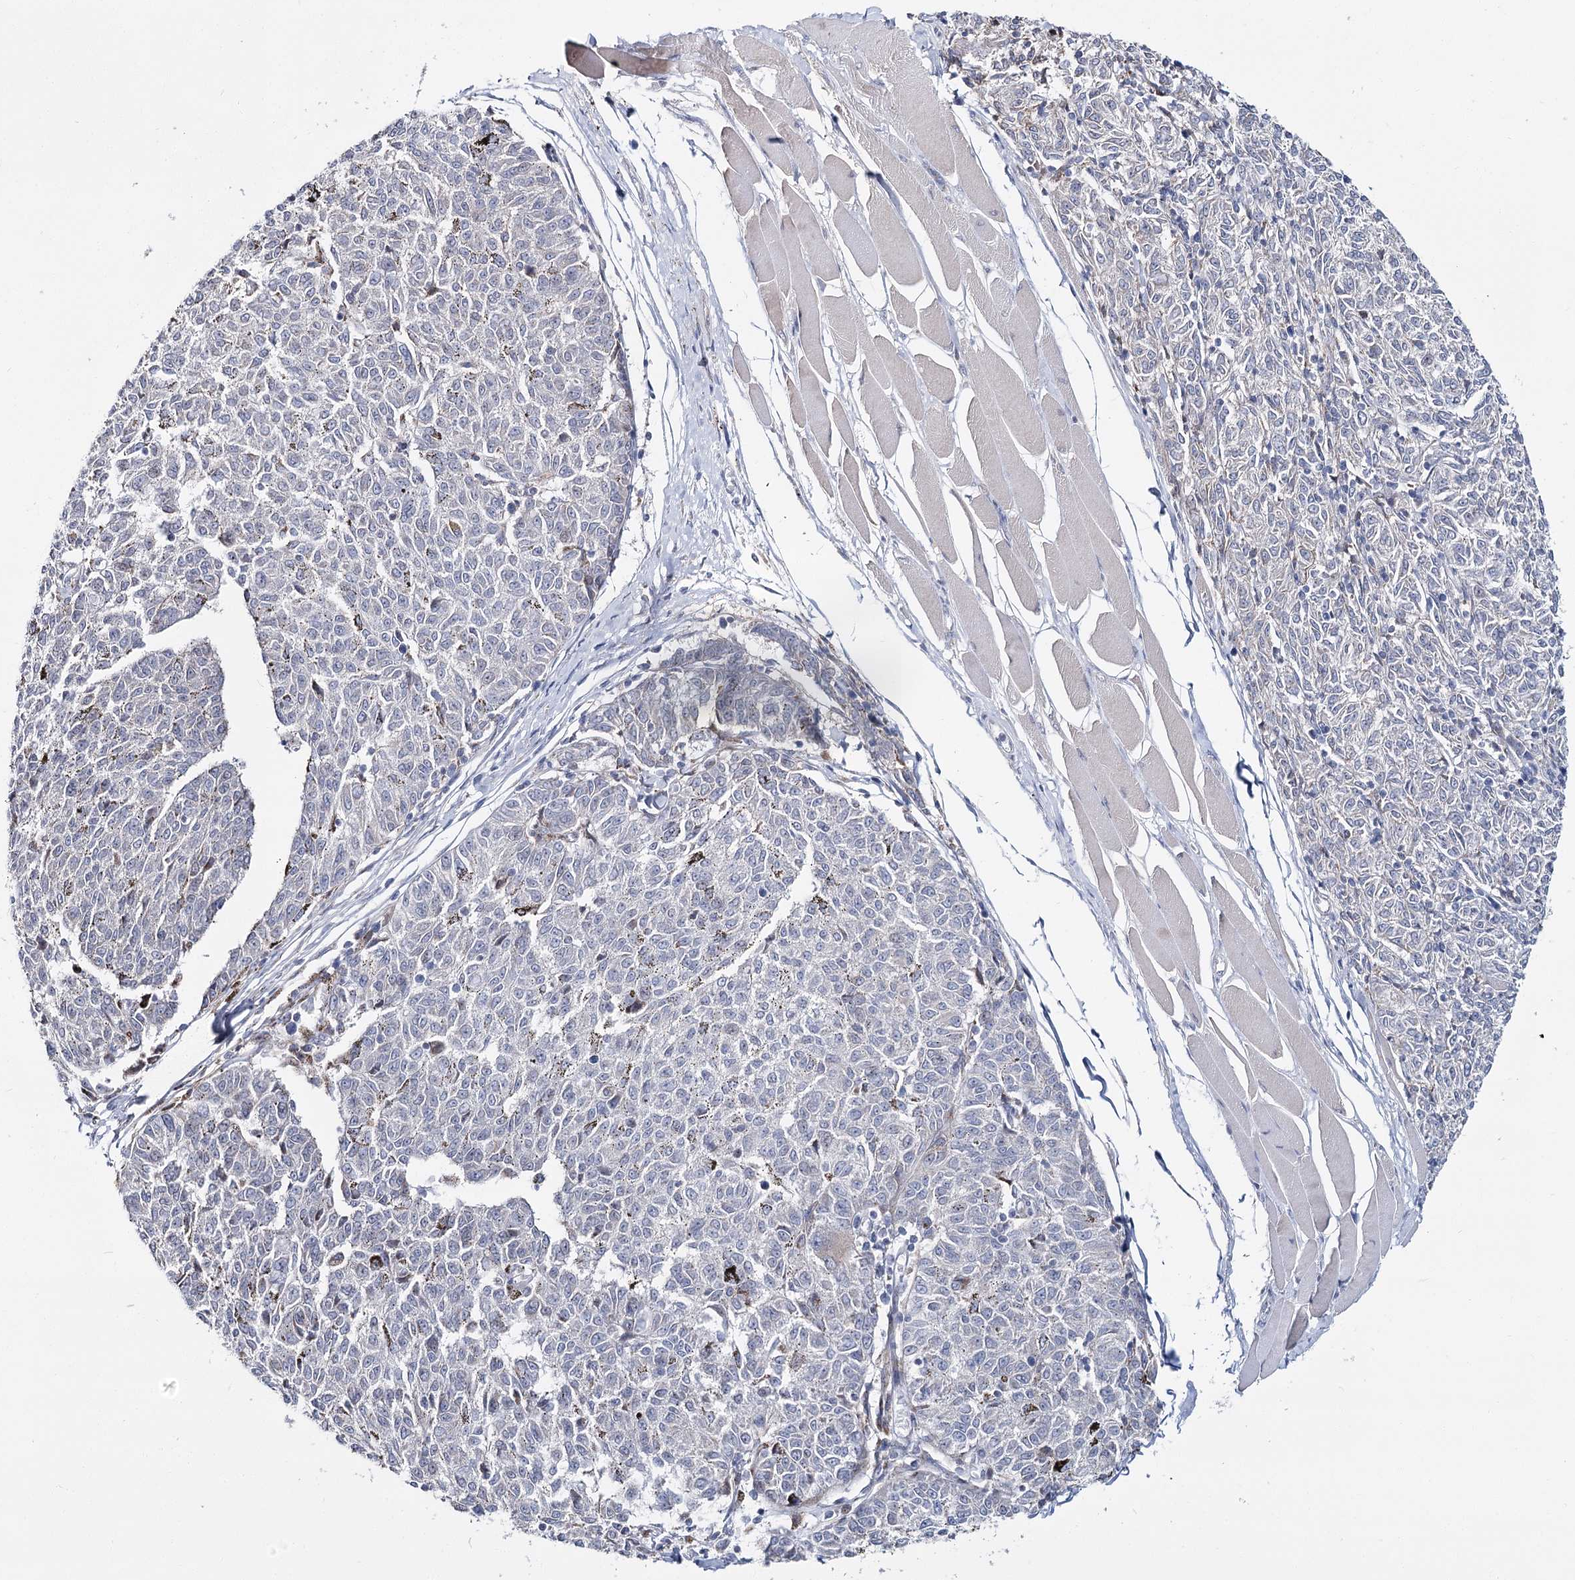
{"staining": {"intensity": "negative", "quantity": "none", "location": "none"}, "tissue": "melanoma", "cell_type": "Tumor cells", "image_type": "cancer", "snomed": [{"axis": "morphology", "description": "Malignant melanoma, NOS"}, {"axis": "topography", "description": "Skin"}], "caption": "Immunohistochemical staining of malignant melanoma reveals no significant staining in tumor cells.", "gene": "CPLANE1", "patient": {"sex": "female", "age": 72}}